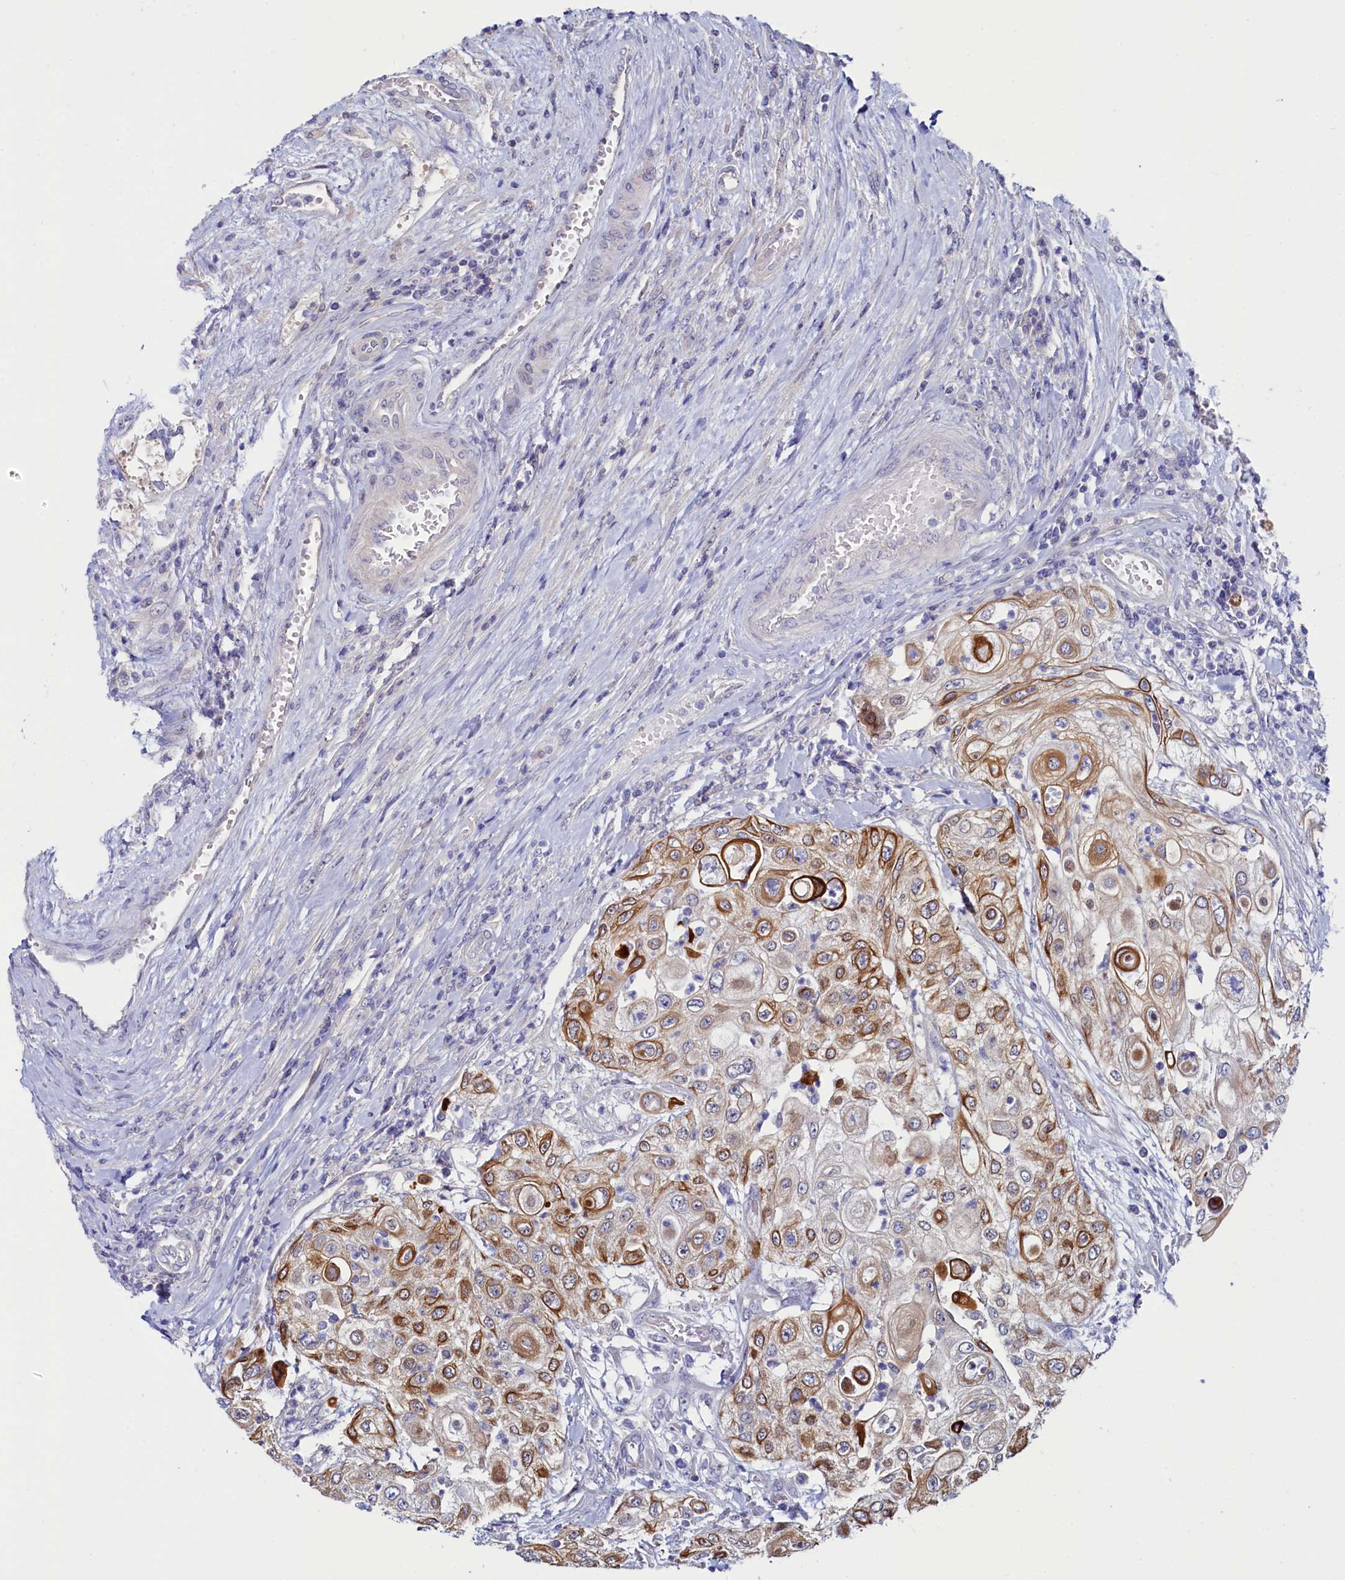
{"staining": {"intensity": "moderate", "quantity": ">75%", "location": "cytoplasmic/membranous"}, "tissue": "urothelial cancer", "cell_type": "Tumor cells", "image_type": "cancer", "snomed": [{"axis": "morphology", "description": "Urothelial carcinoma, High grade"}, {"axis": "topography", "description": "Urinary bladder"}], "caption": "A high-resolution photomicrograph shows IHC staining of urothelial cancer, which shows moderate cytoplasmic/membranous expression in about >75% of tumor cells.", "gene": "ASTE1", "patient": {"sex": "female", "age": 79}}